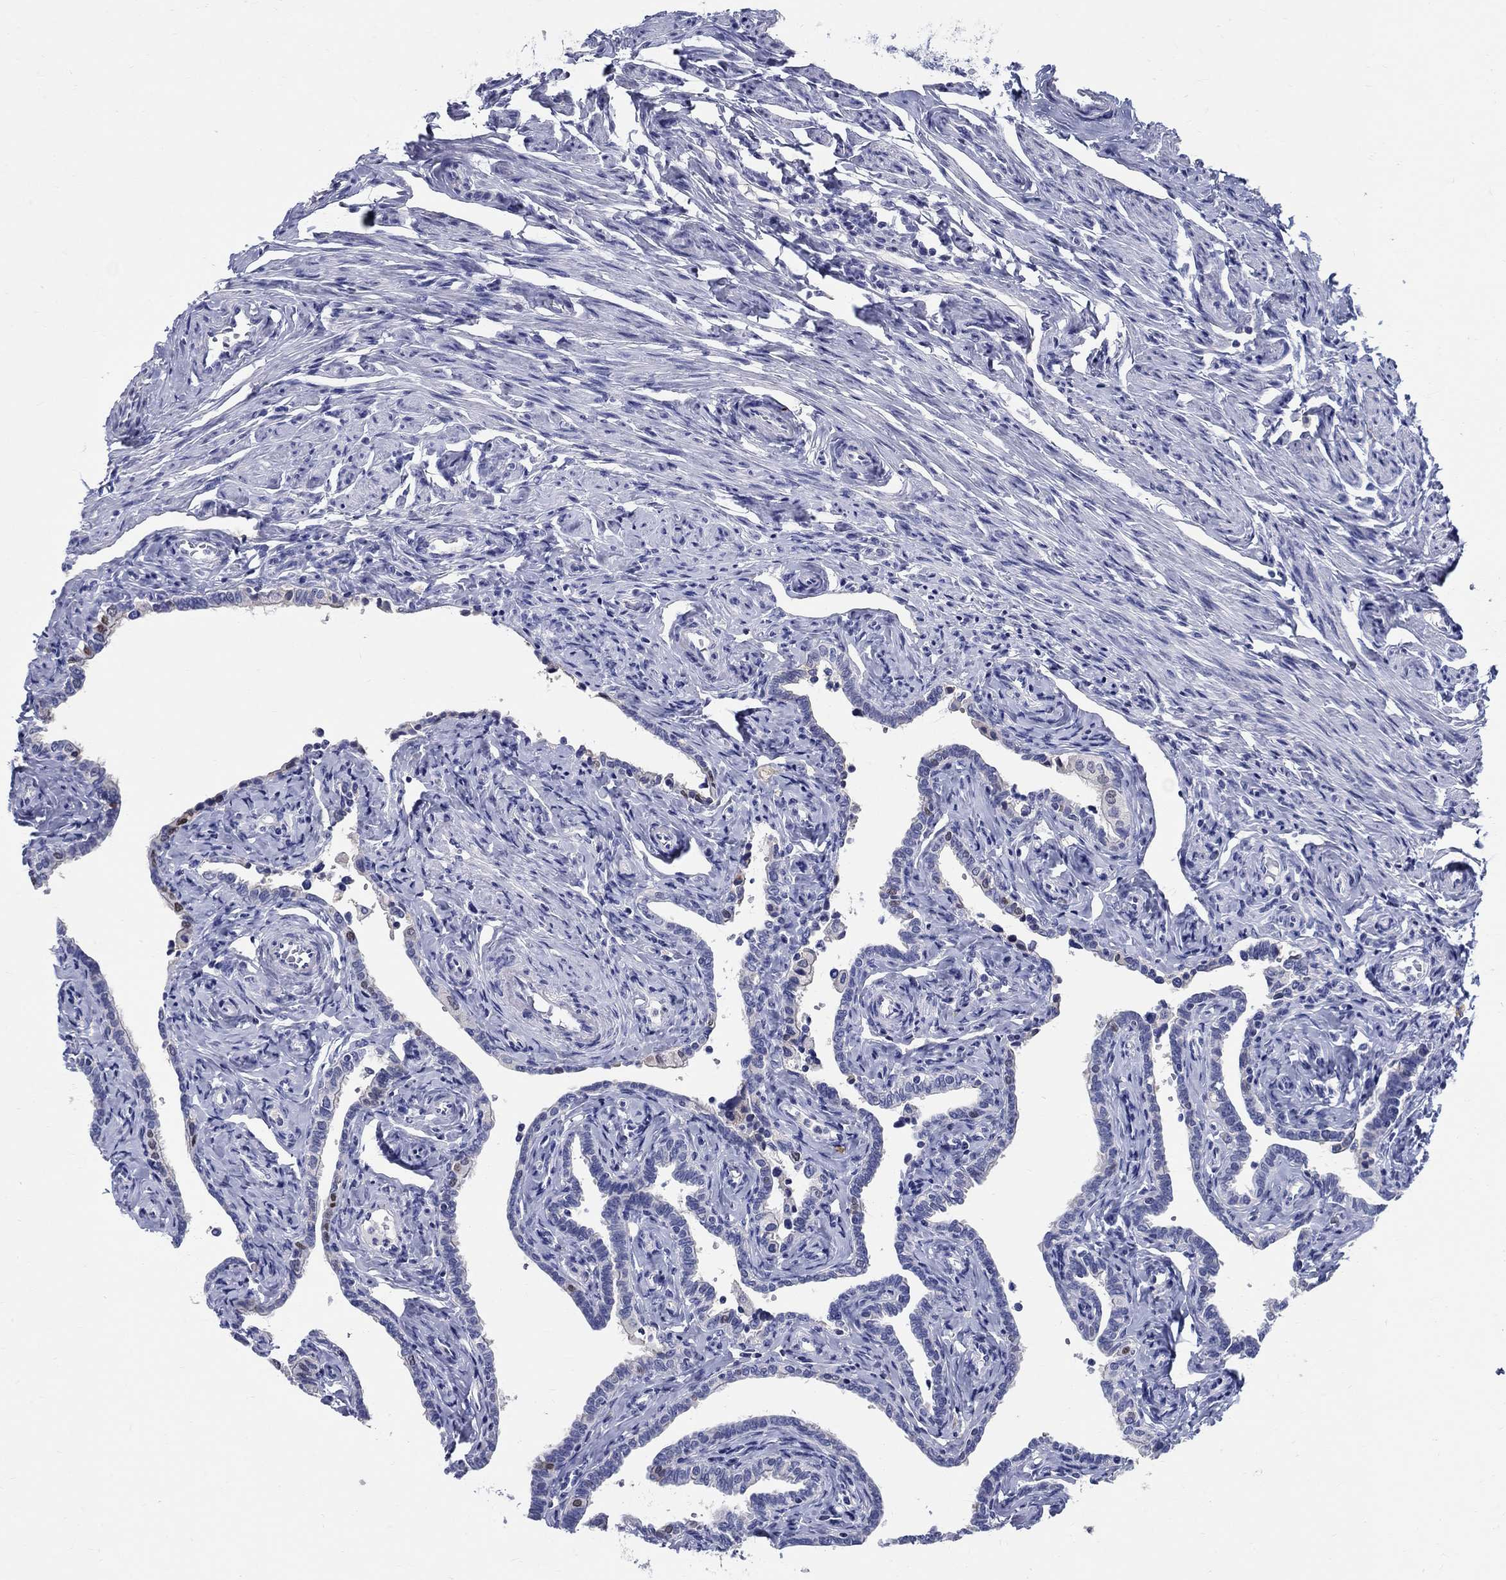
{"staining": {"intensity": "negative", "quantity": "none", "location": "none"}, "tissue": "fallopian tube", "cell_type": "Glandular cells", "image_type": "normal", "snomed": [{"axis": "morphology", "description": "Normal tissue, NOS"}, {"axis": "topography", "description": "Fallopian tube"}, {"axis": "topography", "description": "Ovary"}], "caption": "IHC of unremarkable human fallopian tube reveals no positivity in glandular cells.", "gene": "SOX2", "patient": {"sex": "female", "age": 54}}